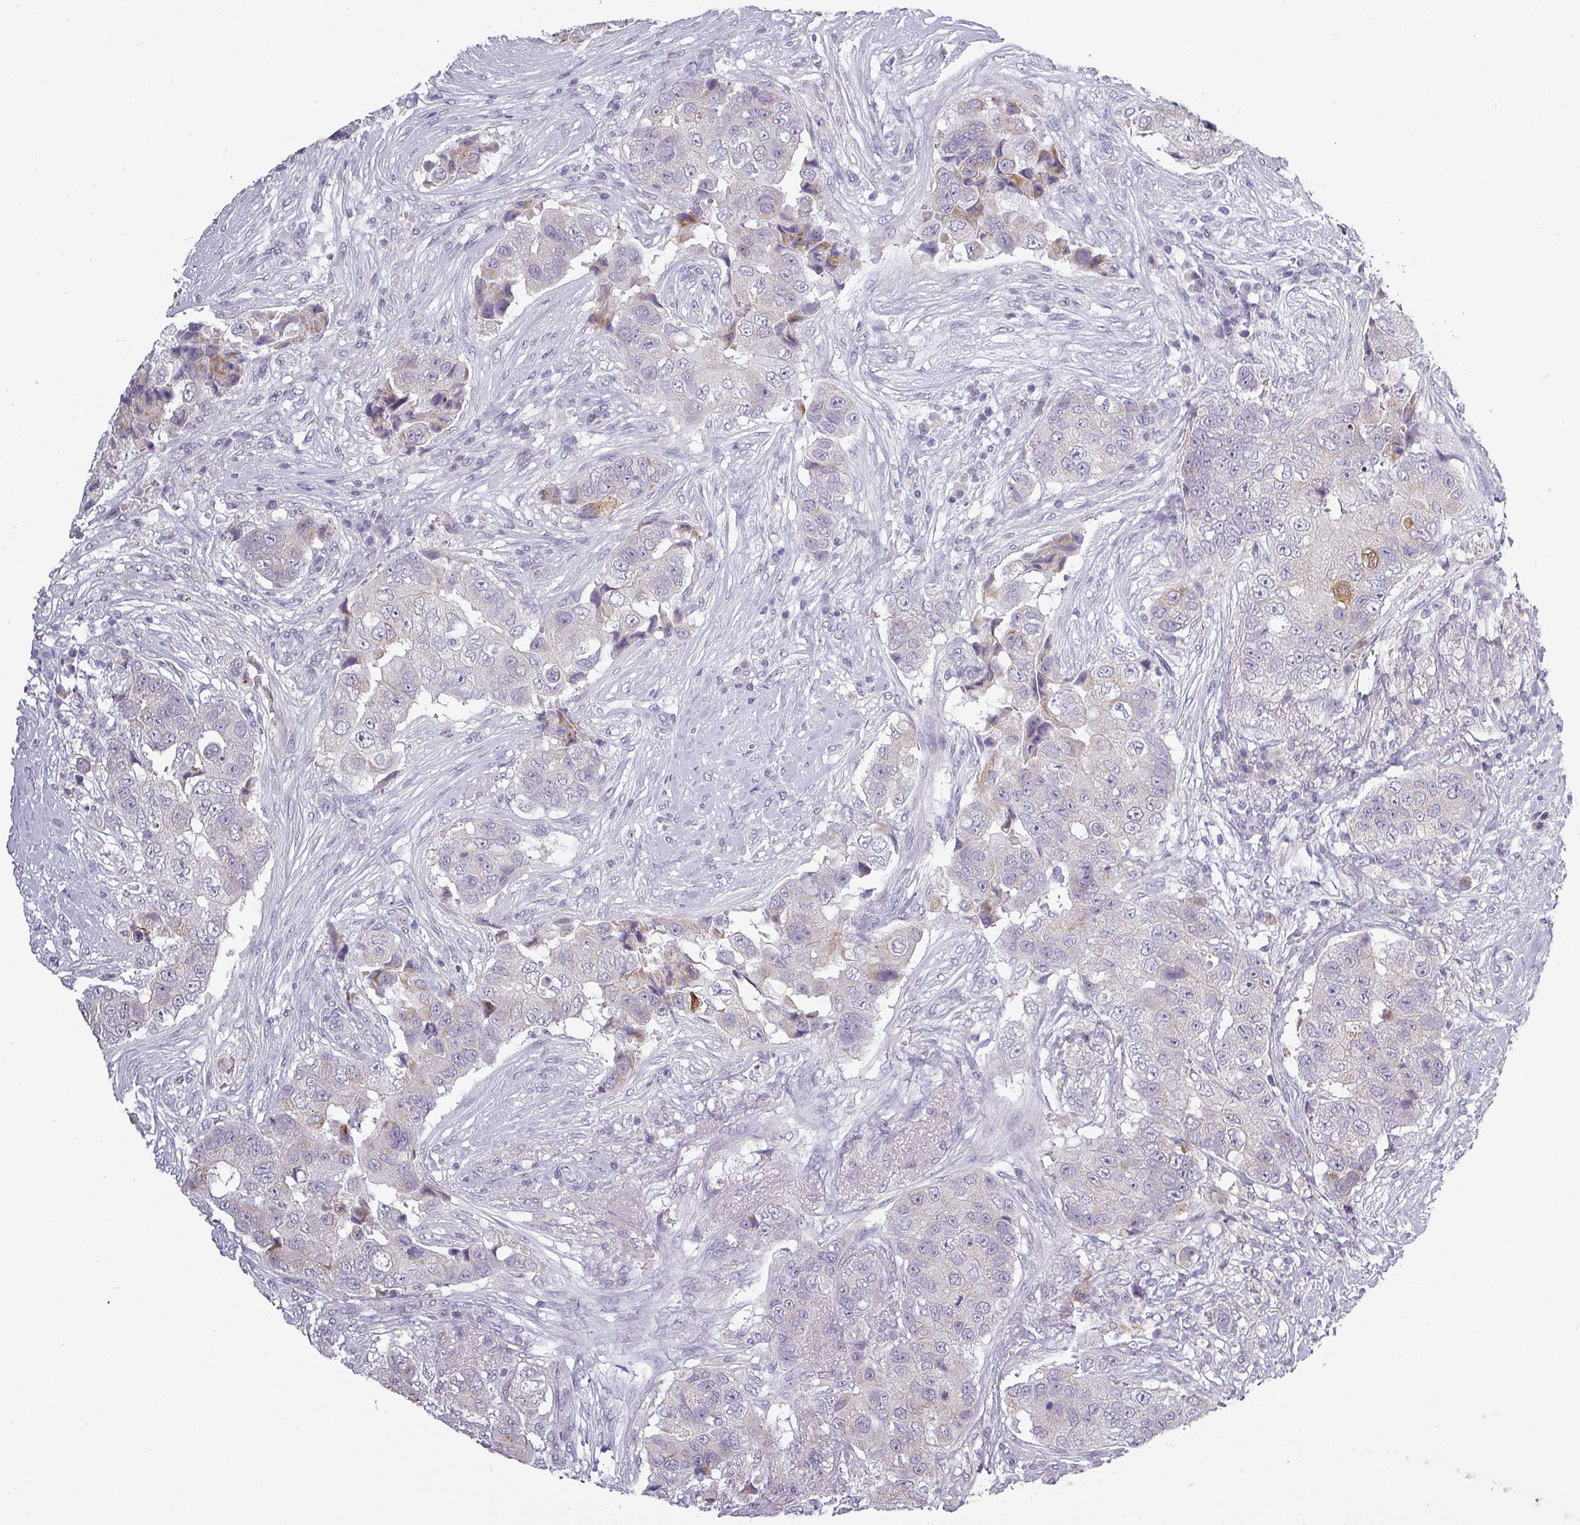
{"staining": {"intensity": "moderate", "quantity": "<25%", "location": "cytoplasmic/membranous"}, "tissue": "breast cancer", "cell_type": "Tumor cells", "image_type": "cancer", "snomed": [{"axis": "morphology", "description": "Normal tissue, NOS"}, {"axis": "morphology", "description": "Duct carcinoma"}, {"axis": "topography", "description": "Breast"}], "caption": "A photomicrograph of intraductal carcinoma (breast) stained for a protein displays moderate cytoplasmic/membranous brown staining in tumor cells.", "gene": "SLC26A9", "patient": {"sex": "female", "age": 62}}